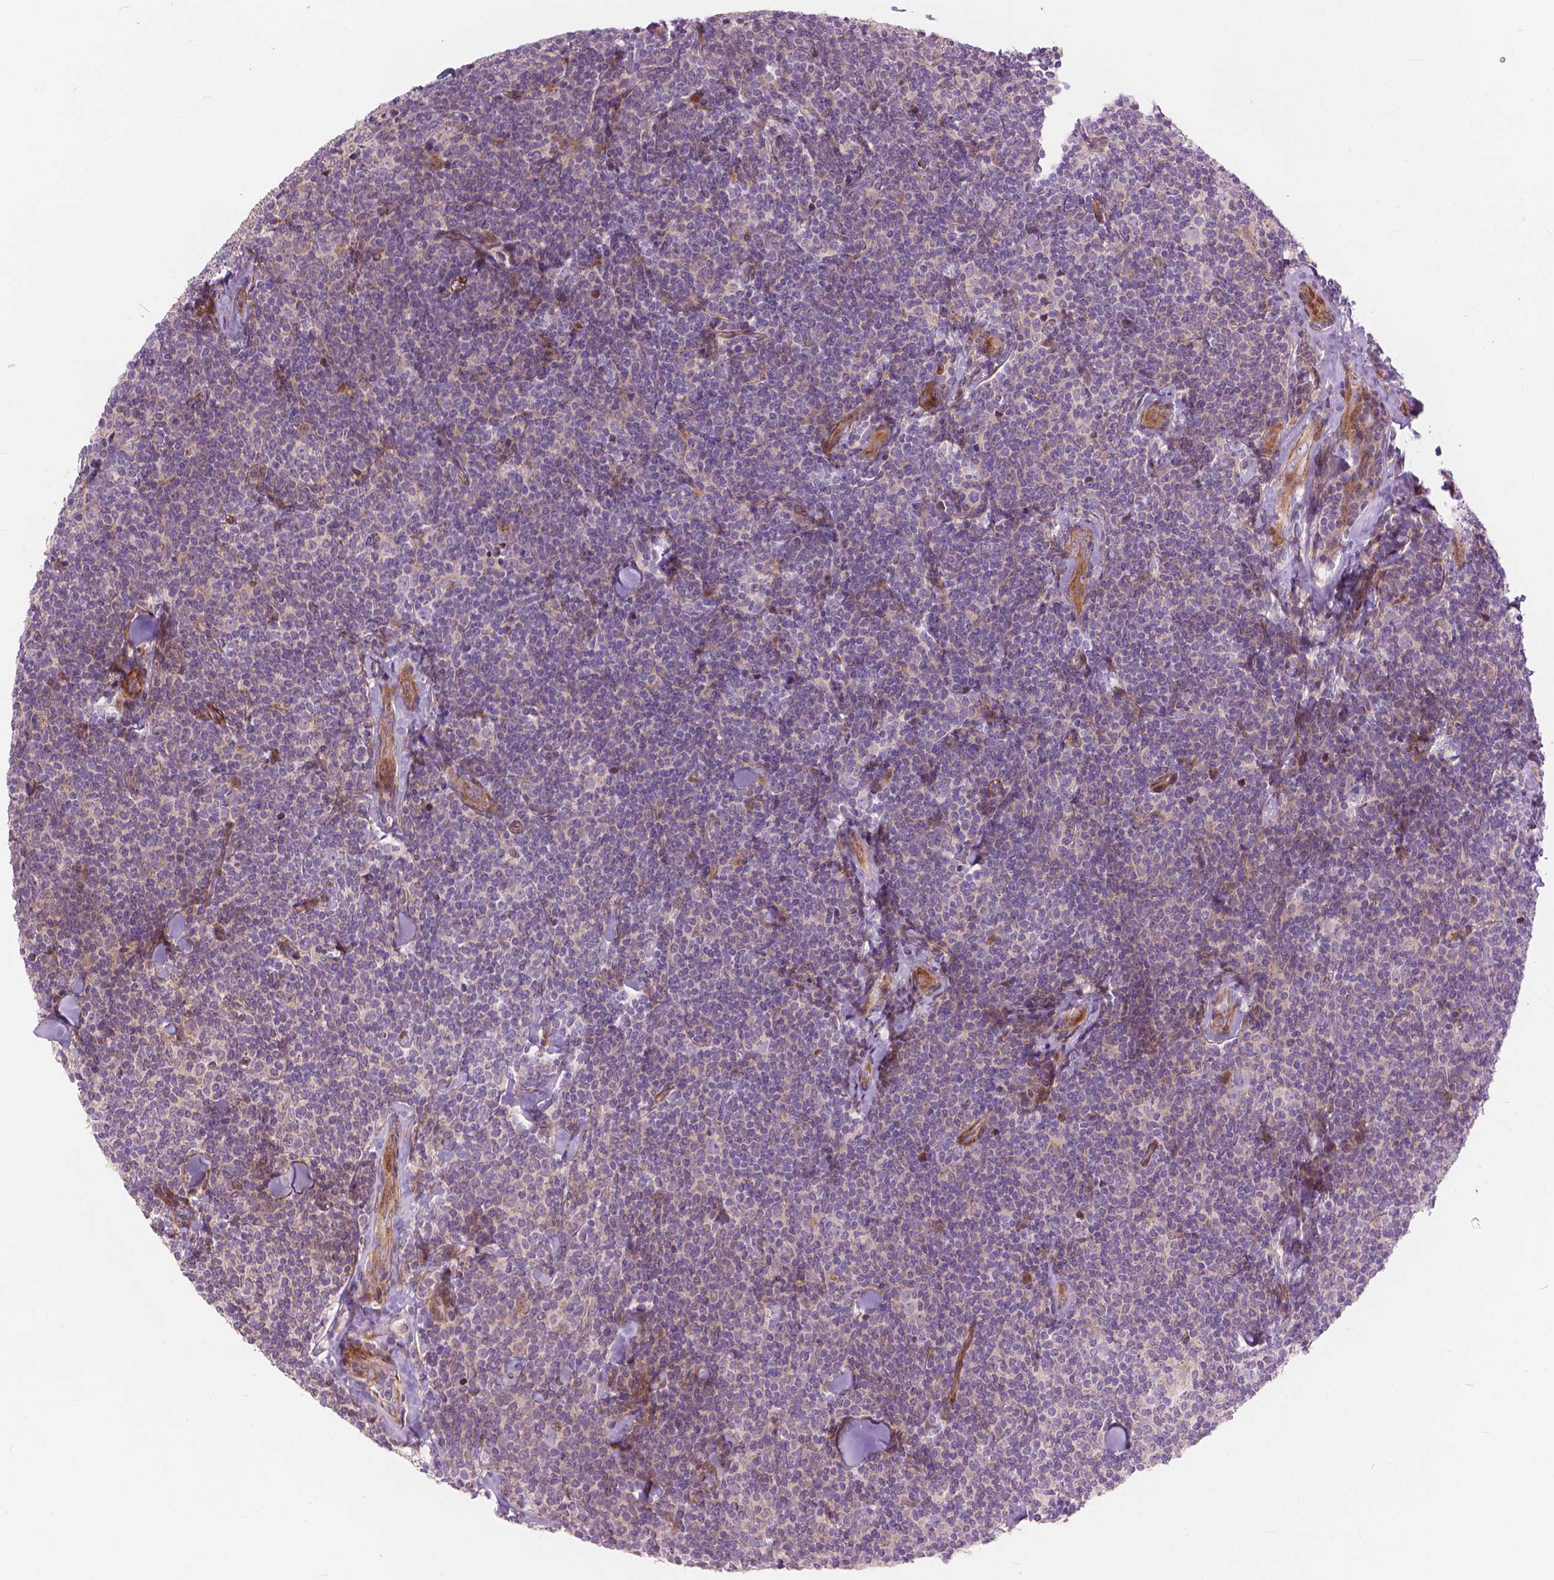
{"staining": {"intensity": "negative", "quantity": "none", "location": "none"}, "tissue": "lymphoma", "cell_type": "Tumor cells", "image_type": "cancer", "snomed": [{"axis": "morphology", "description": "Malignant lymphoma, non-Hodgkin's type, Low grade"}, {"axis": "topography", "description": "Lymph node"}], "caption": "Immunohistochemistry image of neoplastic tissue: lymphoma stained with DAB demonstrates no significant protein staining in tumor cells.", "gene": "MORN1", "patient": {"sex": "female", "age": 56}}